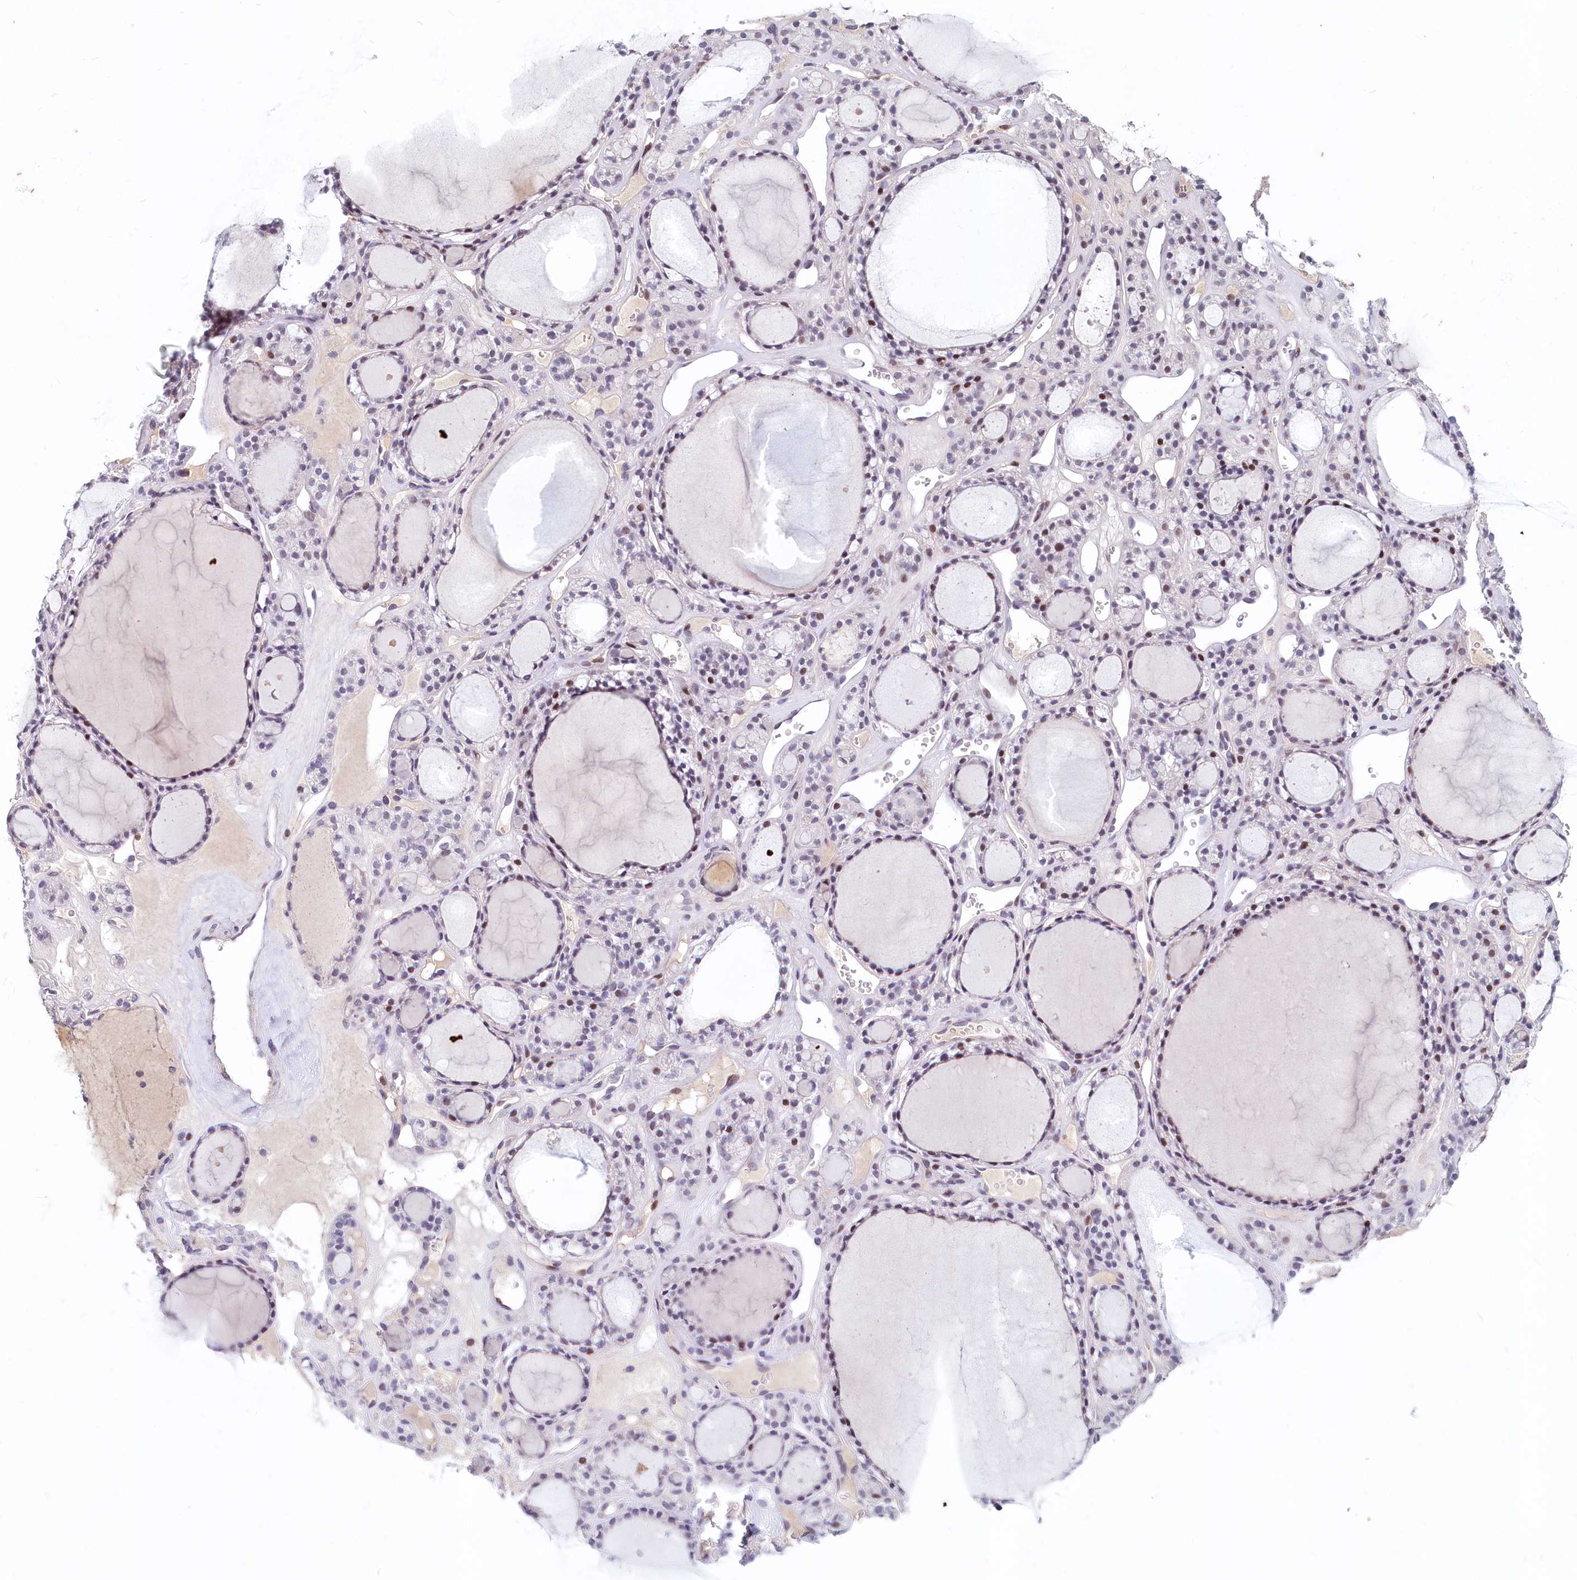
{"staining": {"intensity": "moderate", "quantity": "<25%", "location": "nuclear"}, "tissue": "thyroid gland", "cell_type": "Glandular cells", "image_type": "normal", "snomed": [{"axis": "morphology", "description": "Normal tissue, NOS"}, {"axis": "topography", "description": "Thyroid gland"}], "caption": "Protein expression analysis of normal human thyroid gland reveals moderate nuclear positivity in approximately <25% of glandular cells.", "gene": "PROCR", "patient": {"sex": "female", "age": 28}}